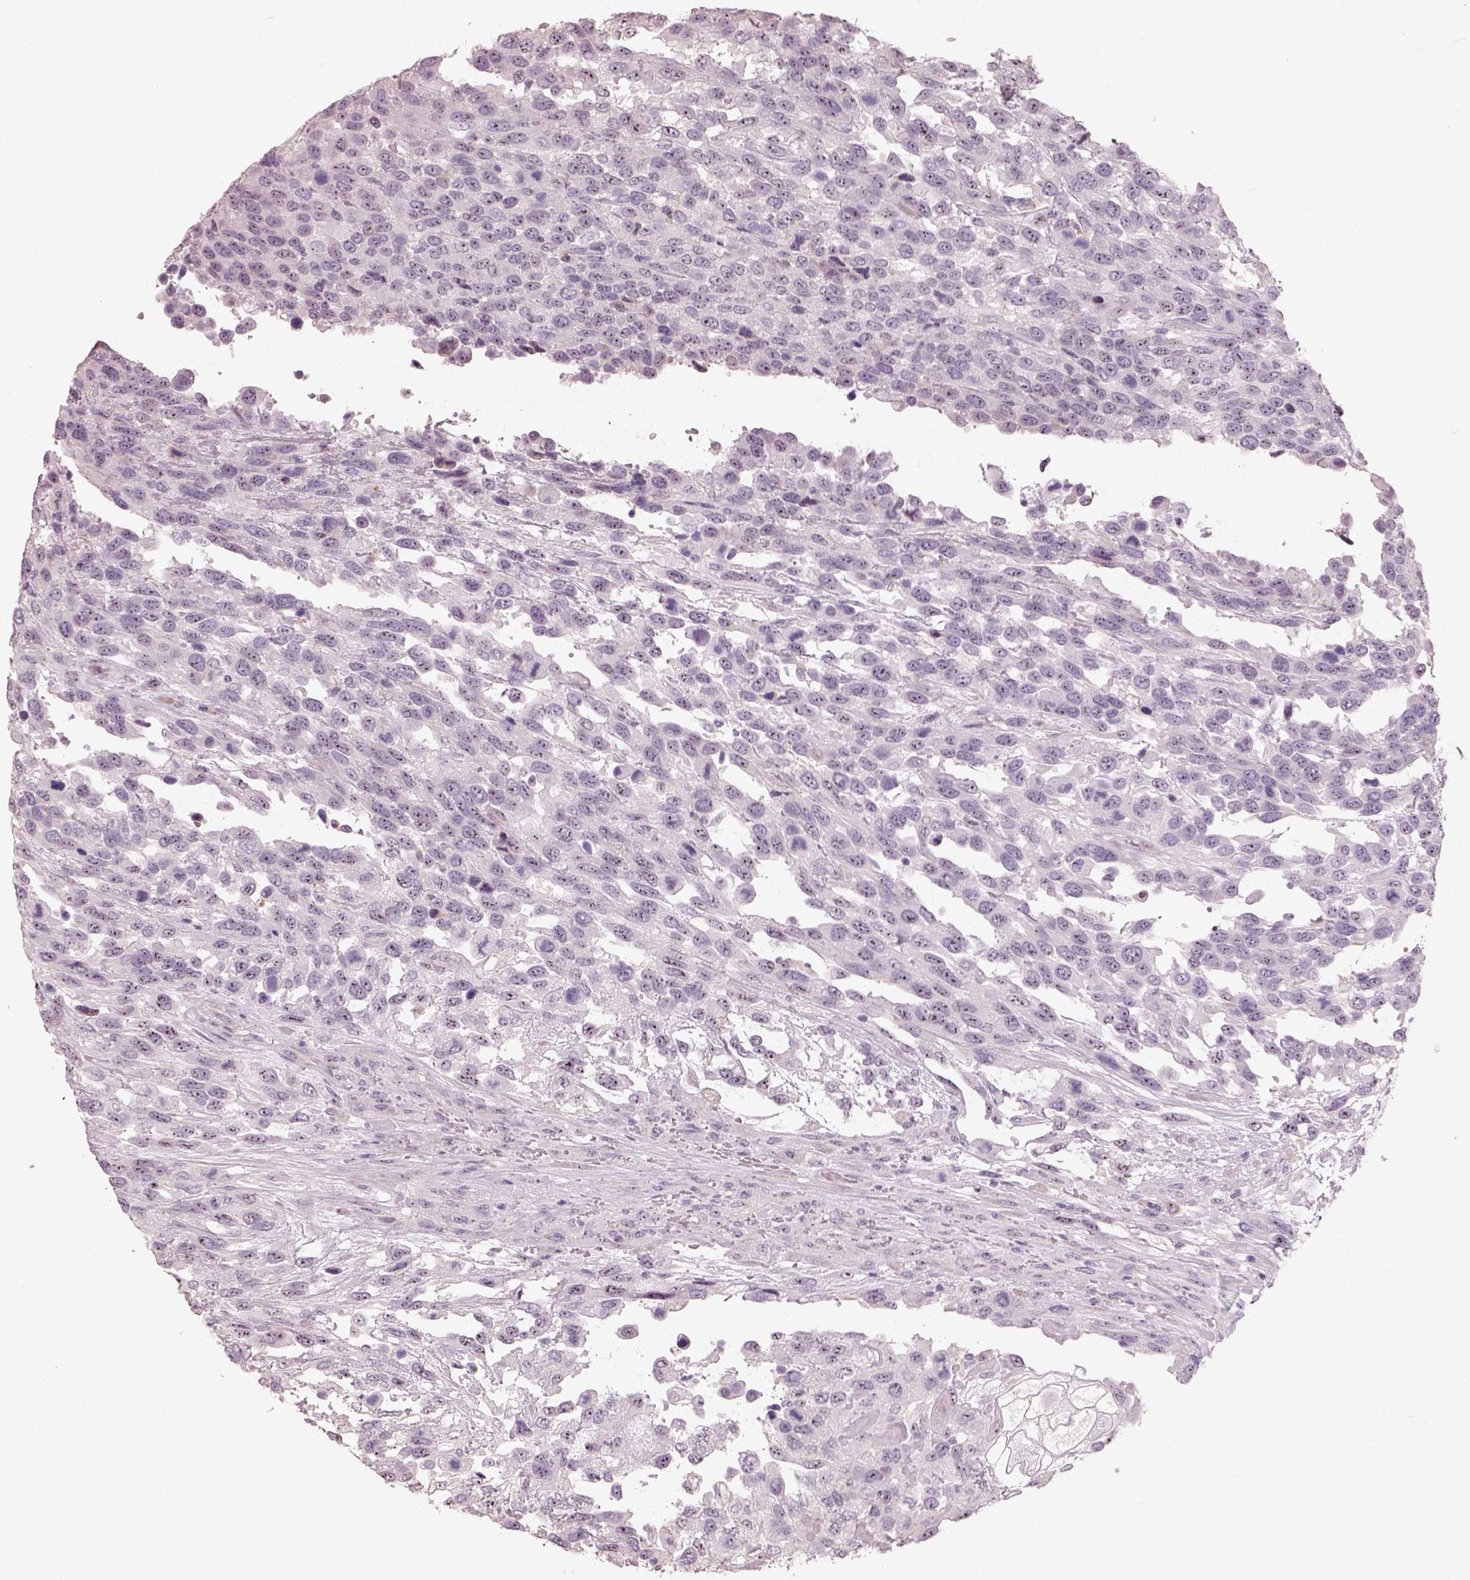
{"staining": {"intensity": "weak", "quantity": "25%-75%", "location": "nuclear"}, "tissue": "urothelial cancer", "cell_type": "Tumor cells", "image_type": "cancer", "snomed": [{"axis": "morphology", "description": "Urothelial carcinoma, High grade"}, {"axis": "topography", "description": "Urinary bladder"}], "caption": "IHC (DAB (3,3'-diaminobenzidine)) staining of urothelial cancer shows weak nuclear protein expression in approximately 25%-75% of tumor cells.", "gene": "CDS1", "patient": {"sex": "female", "age": 70}}